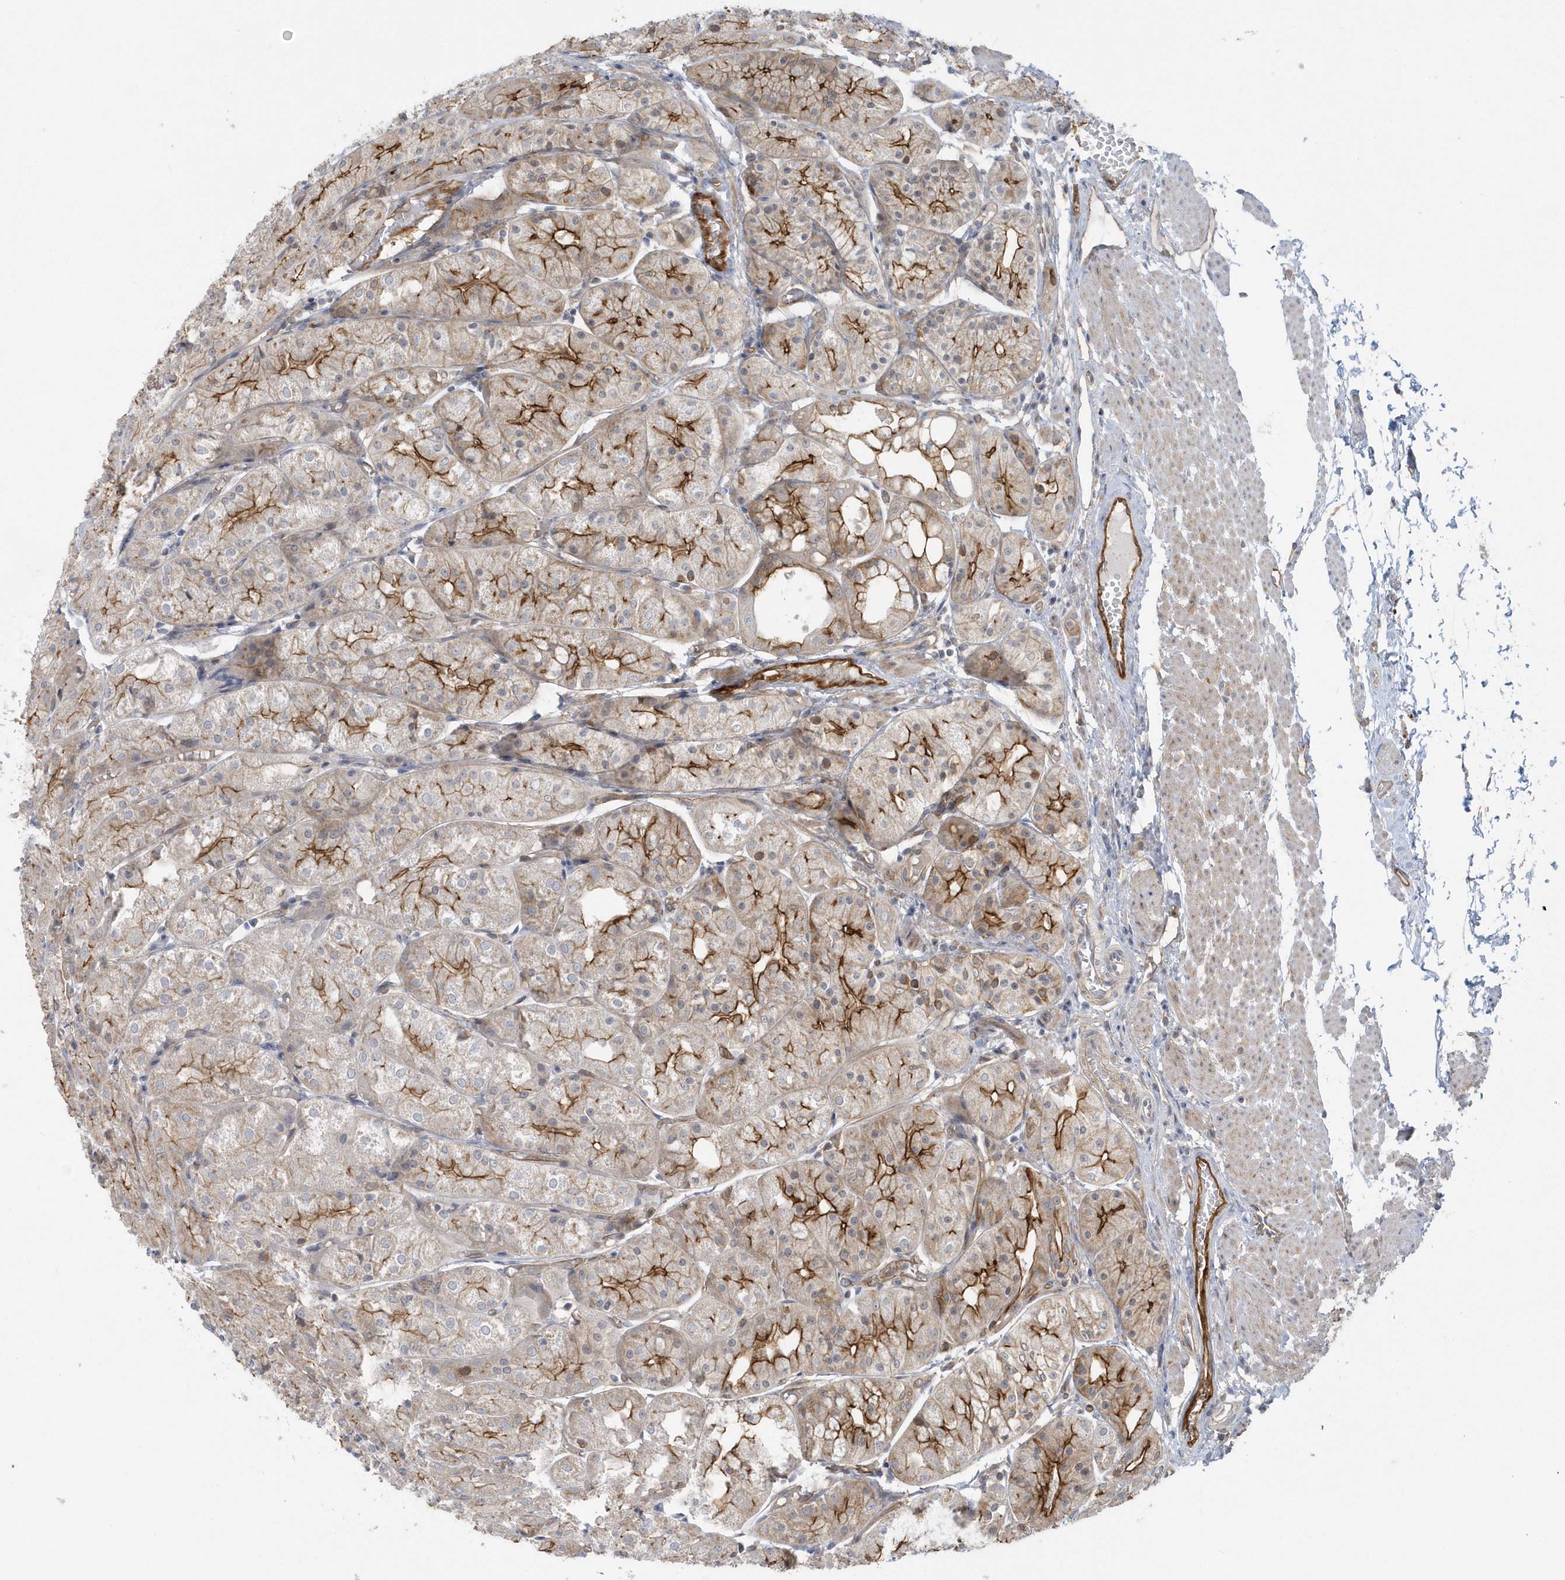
{"staining": {"intensity": "strong", "quantity": "<25%", "location": "cytoplasmic/membranous"}, "tissue": "stomach", "cell_type": "Glandular cells", "image_type": "normal", "snomed": [{"axis": "morphology", "description": "Normal tissue, NOS"}, {"axis": "topography", "description": "Stomach, upper"}], "caption": "The immunohistochemical stain highlights strong cytoplasmic/membranous staining in glandular cells of benign stomach. (DAB IHC with brightfield microscopy, high magnification).", "gene": "RAI14", "patient": {"sex": "male", "age": 72}}